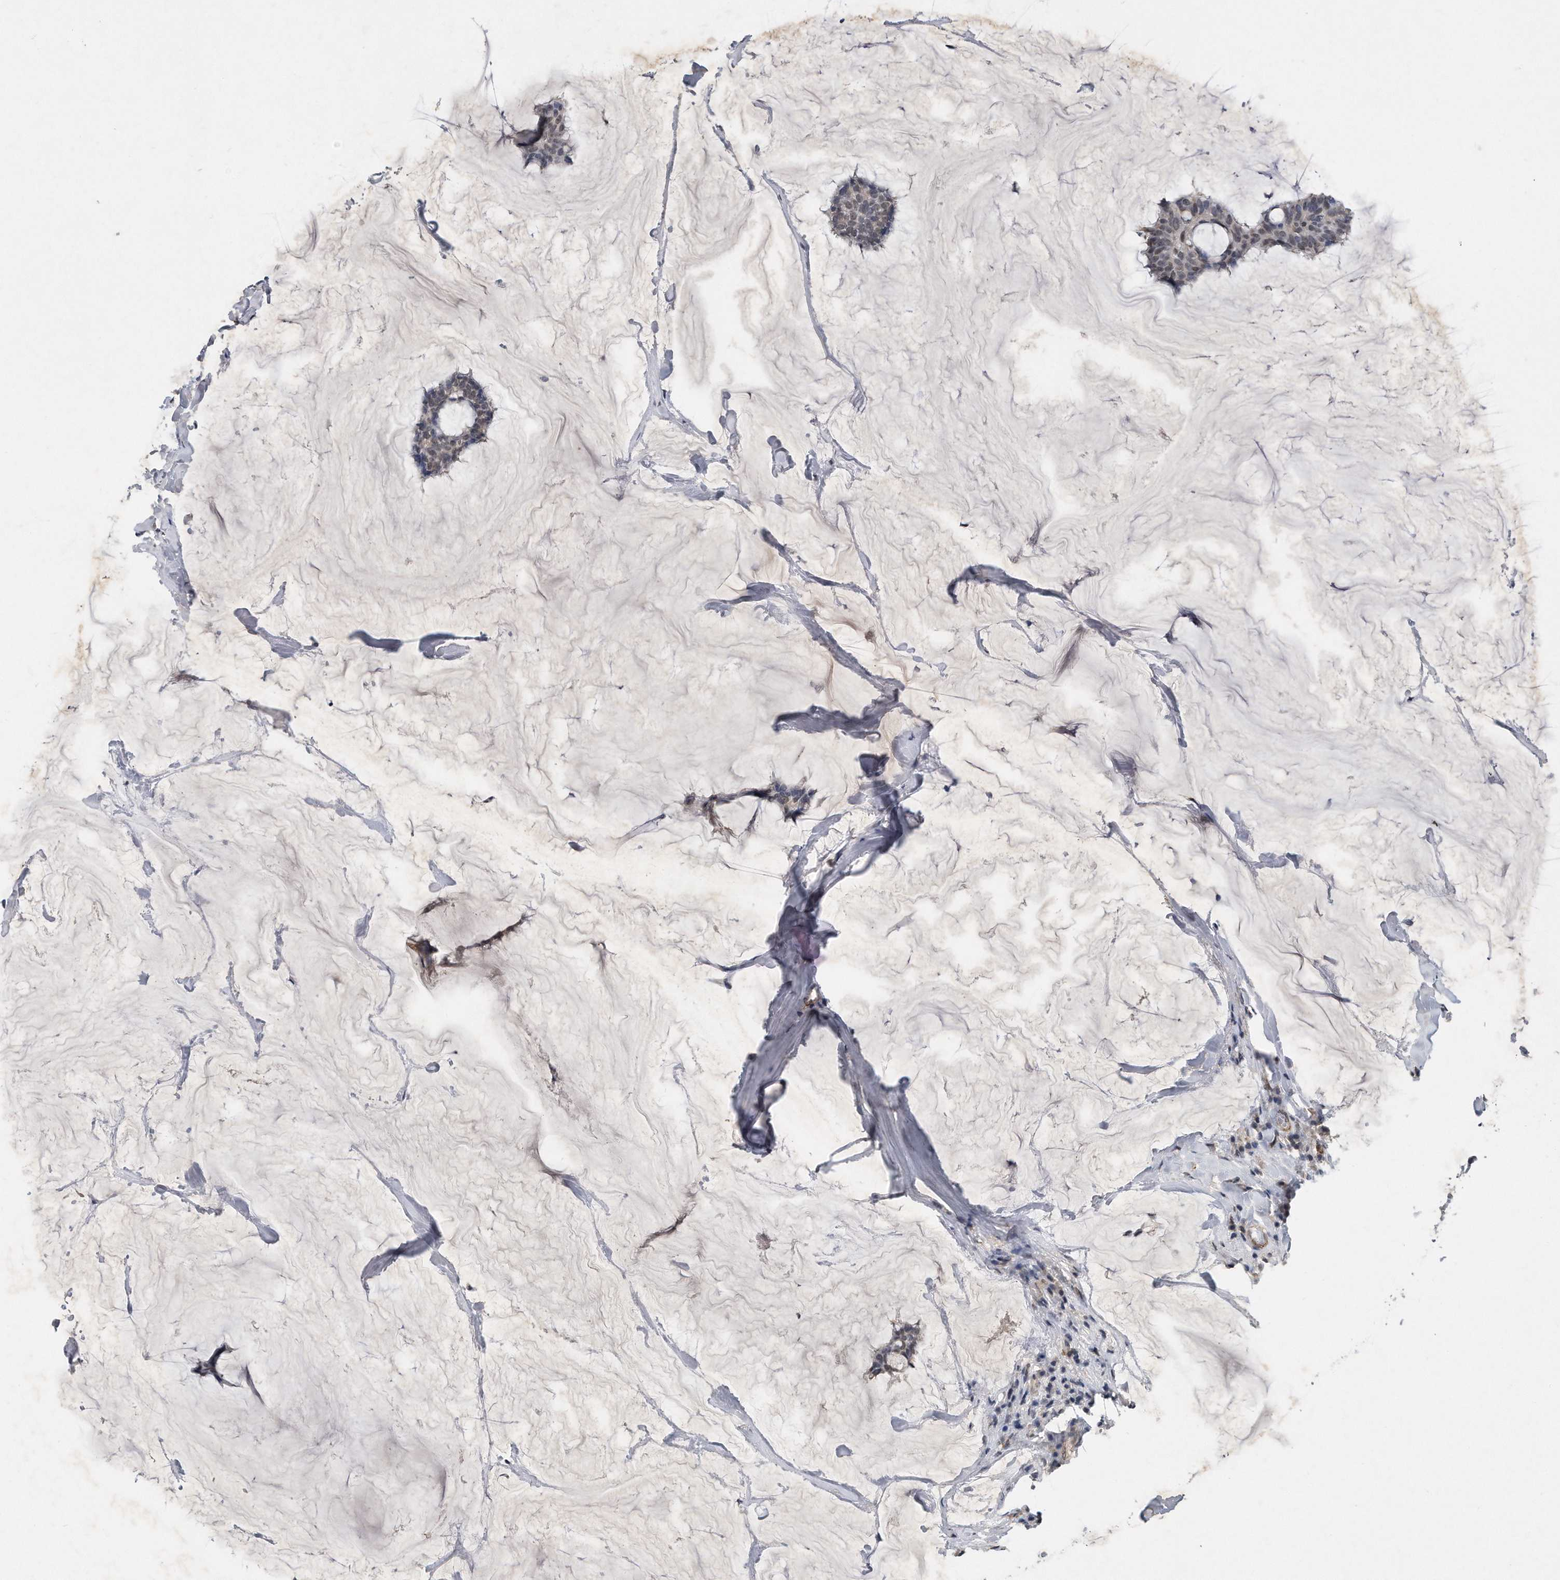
{"staining": {"intensity": "weak", "quantity": "25%-75%", "location": "nuclear"}, "tissue": "breast cancer", "cell_type": "Tumor cells", "image_type": "cancer", "snomed": [{"axis": "morphology", "description": "Duct carcinoma"}, {"axis": "topography", "description": "Breast"}], "caption": "Brown immunohistochemical staining in intraductal carcinoma (breast) exhibits weak nuclear expression in approximately 25%-75% of tumor cells.", "gene": "TP53INP1", "patient": {"sex": "female", "age": 93}}